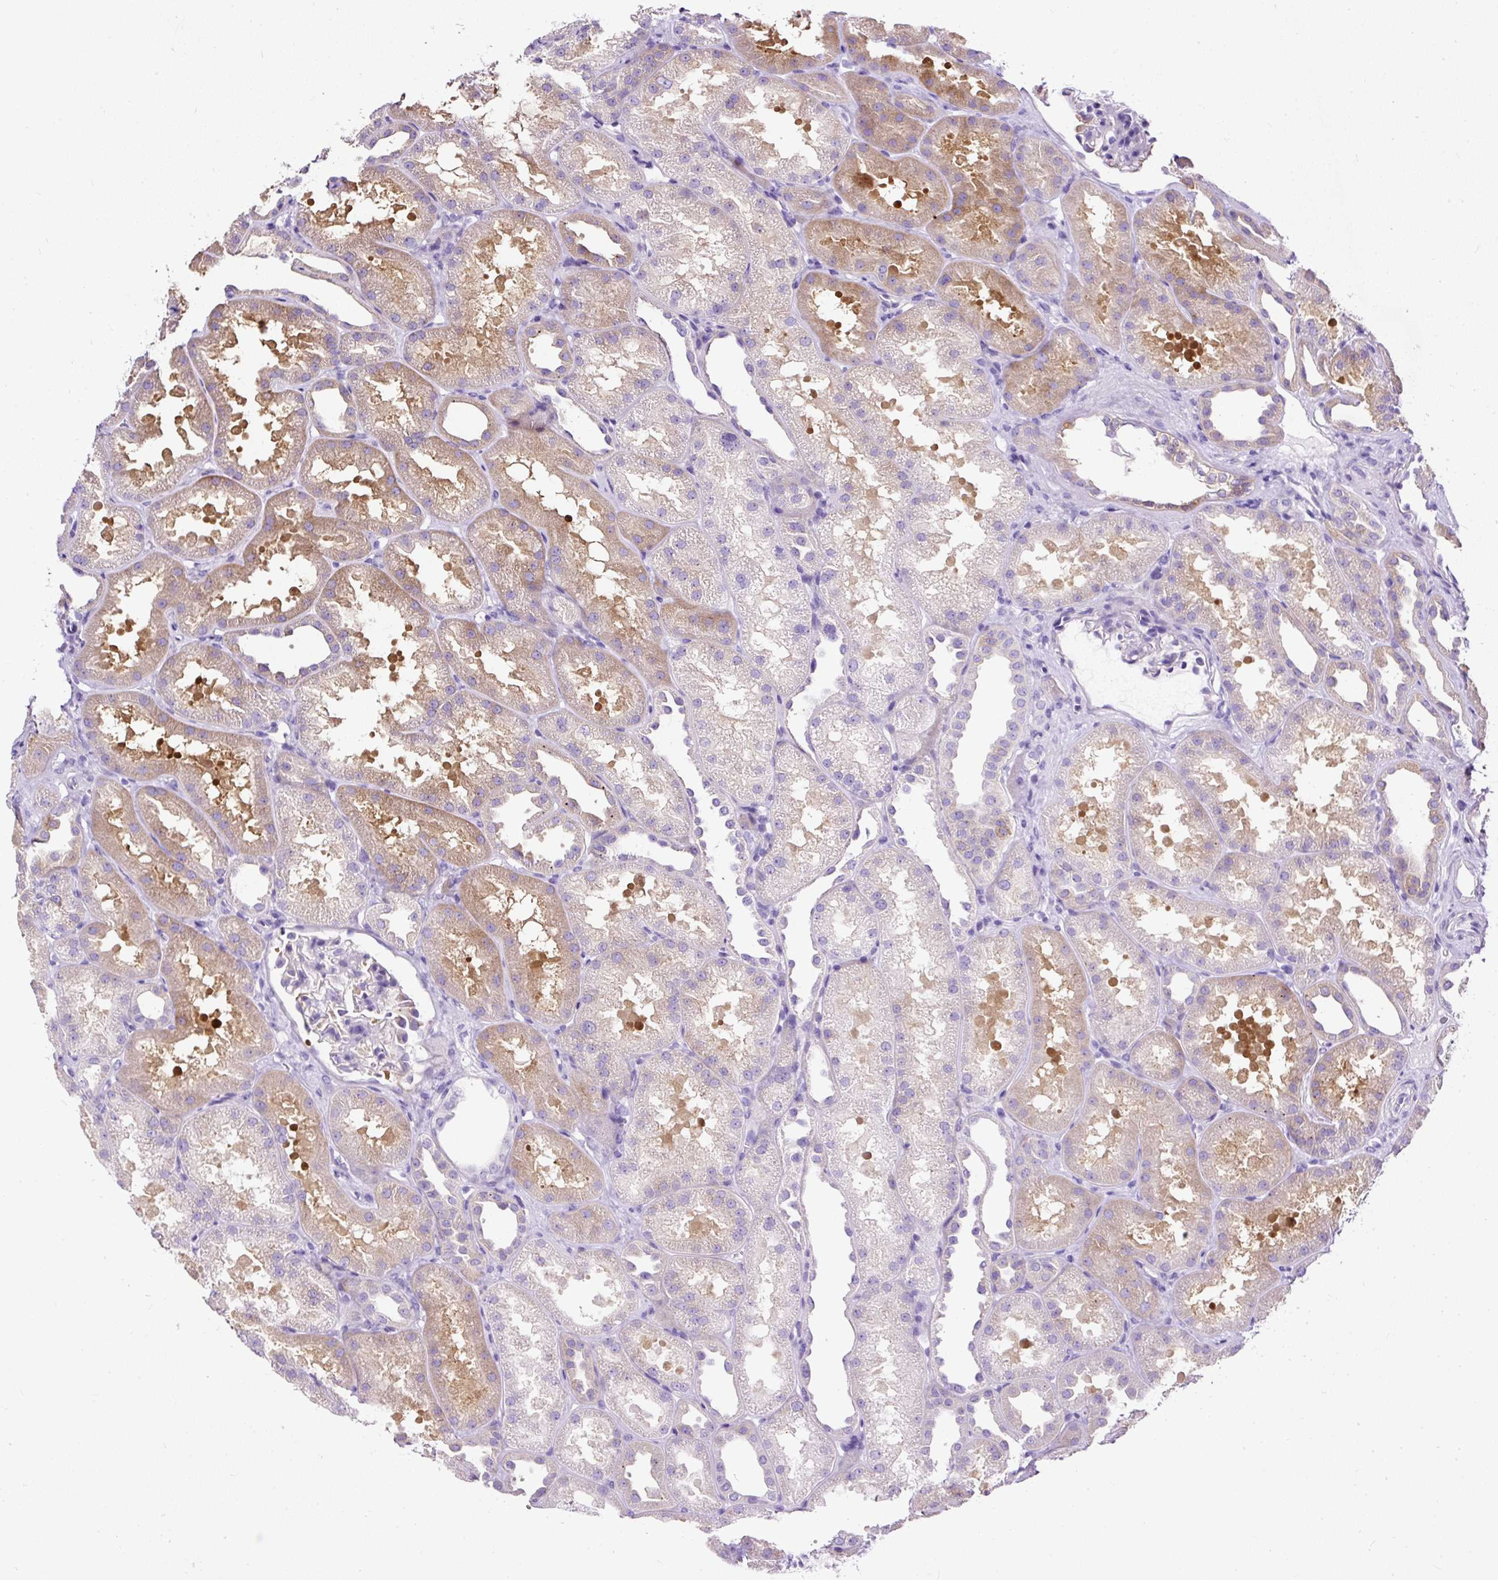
{"staining": {"intensity": "negative", "quantity": "none", "location": "none"}, "tissue": "kidney", "cell_type": "Cells in glomeruli", "image_type": "normal", "snomed": [{"axis": "morphology", "description": "Normal tissue, NOS"}, {"axis": "topography", "description": "Kidney"}], "caption": "This is a histopathology image of immunohistochemistry (IHC) staining of unremarkable kidney, which shows no expression in cells in glomeruli. The staining is performed using DAB brown chromogen with nuclei counter-stained in using hematoxylin.", "gene": "STOX2", "patient": {"sex": "male", "age": 61}}